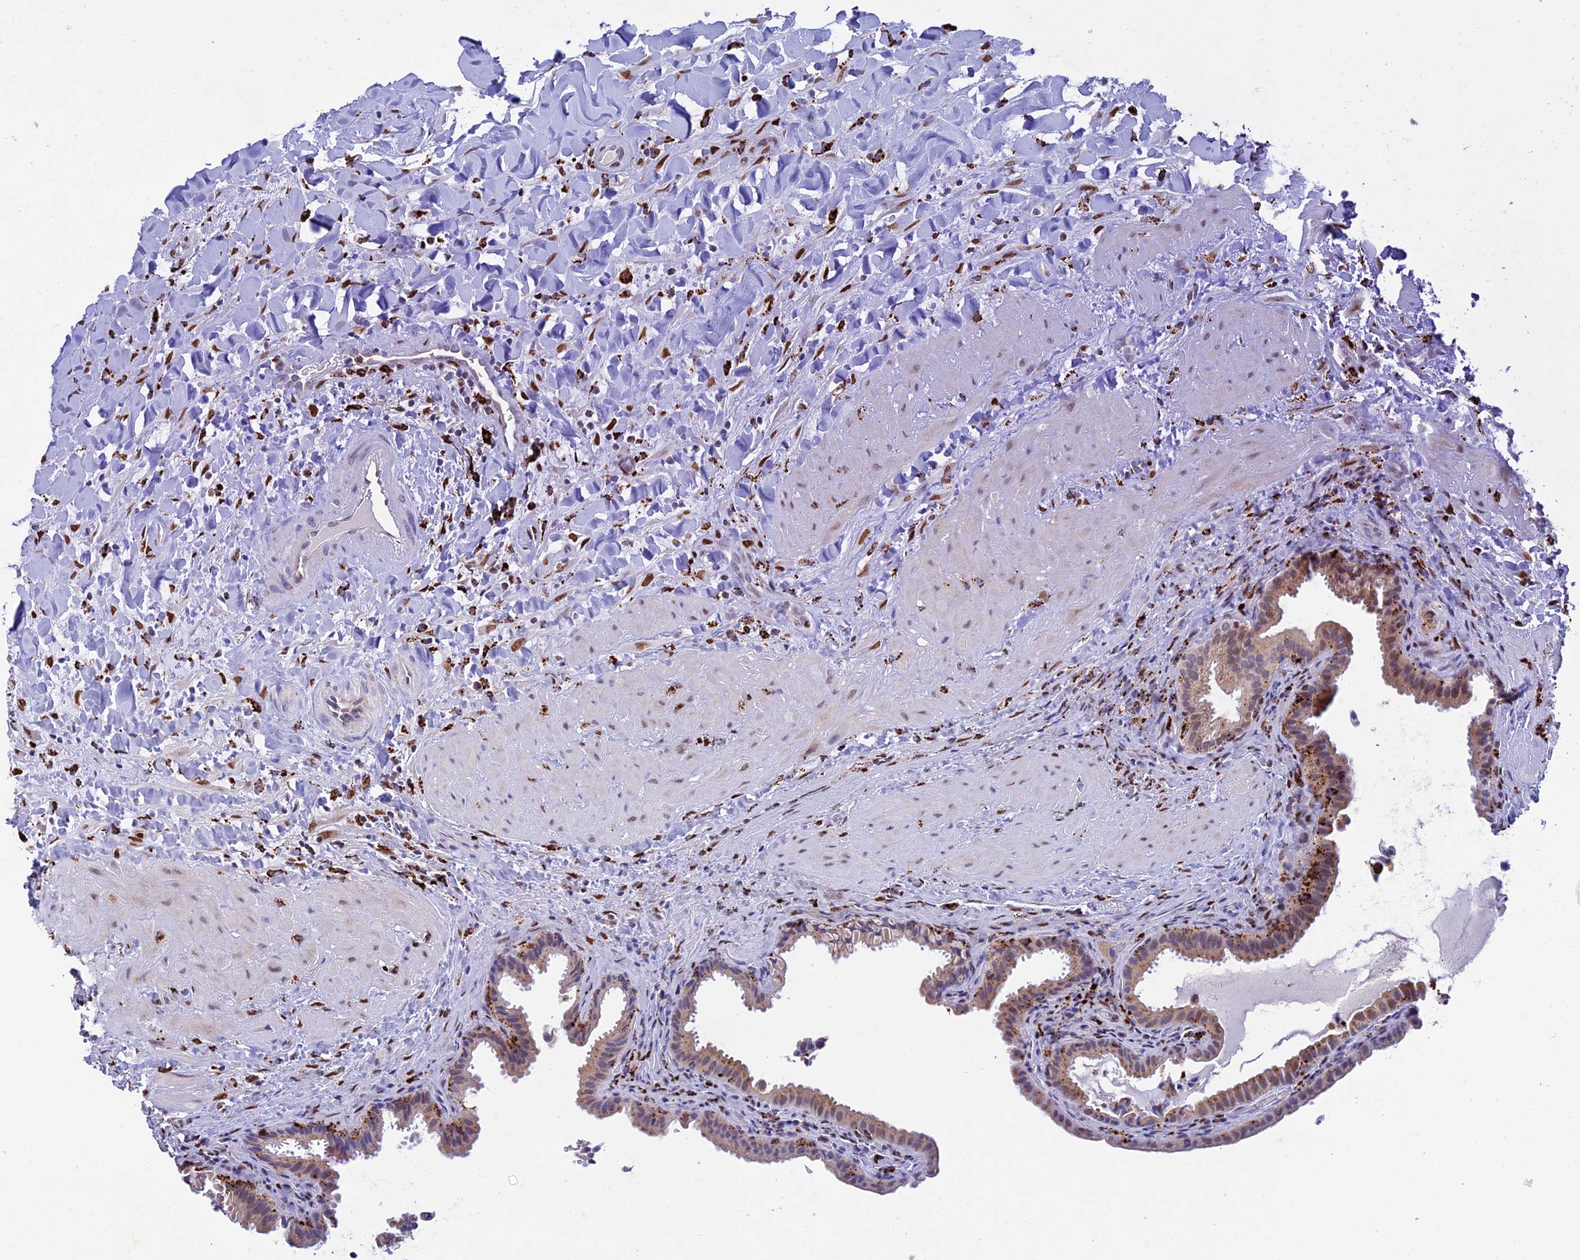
{"staining": {"intensity": "moderate", "quantity": "<25%", "location": "cytoplasmic/membranous"}, "tissue": "gallbladder", "cell_type": "Glandular cells", "image_type": "normal", "snomed": [{"axis": "morphology", "description": "Normal tissue, NOS"}, {"axis": "topography", "description": "Gallbladder"}], "caption": "The micrograph demonstrates staining of normal gallbladder, revealing moderate cytoplasmic/membranous protein positivity (brown color) within glandular cells. Nuclei are stained in blue.", "gene": "HIC1", "patient": {"sex": "male", "age": 24}}